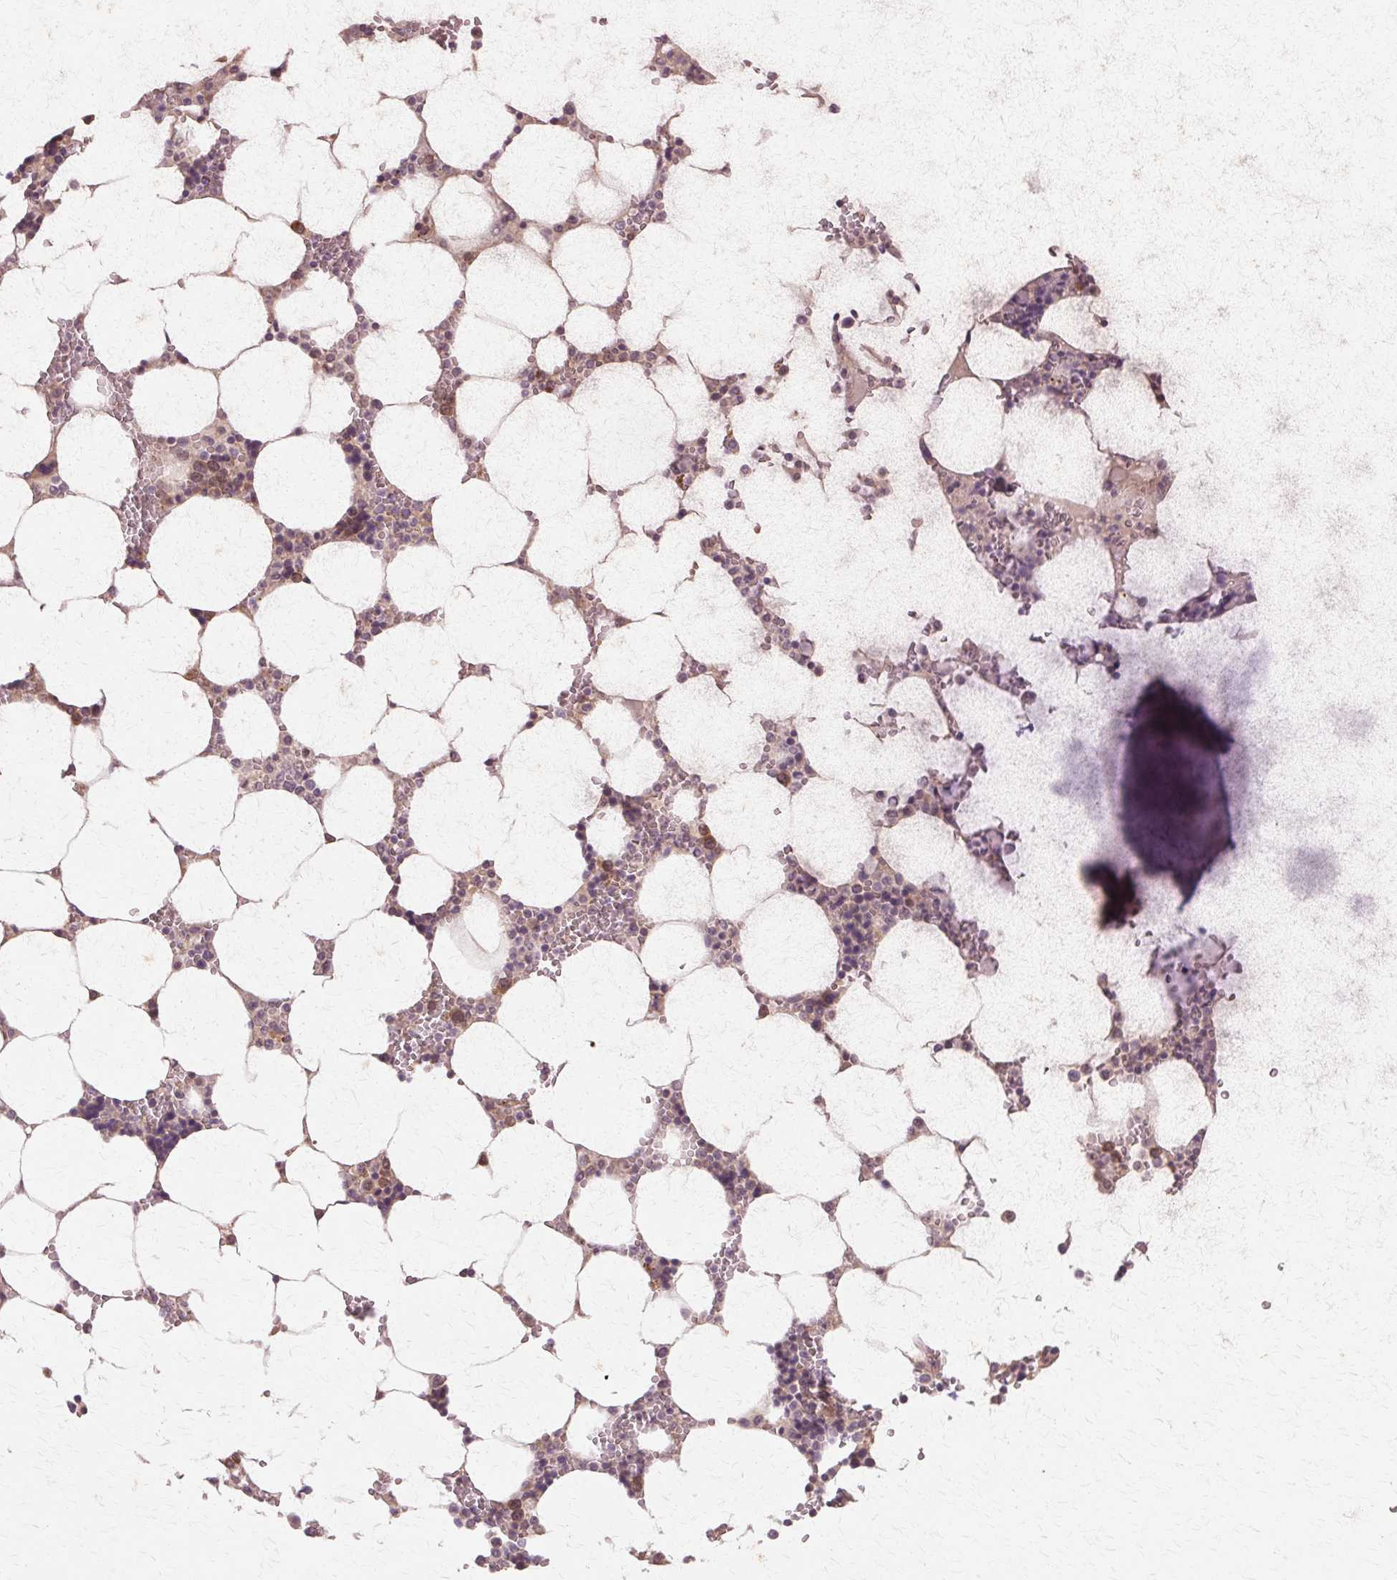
{"staining": {"intensity": "weak", "quantity": "25%-75%", "location": "nuclear"}, "tissue": "bone marrow", "cell_type": "Hematopoietic cells", "image_type": "normal", "snomed": [{"axis": "morphology", "description": "Normal tissue, NOS"}, {"axis": "topography", "description": "Bone marrow"}], "caption": "Approximately 25%-75% of hematopoietic cells in normal human bone marrow exhibit weak nuclear protein positivity as visualized by brown immunohistochemical staining.", "gene": "PRMT5", "patient": {"sex": "male", "age": 64}}